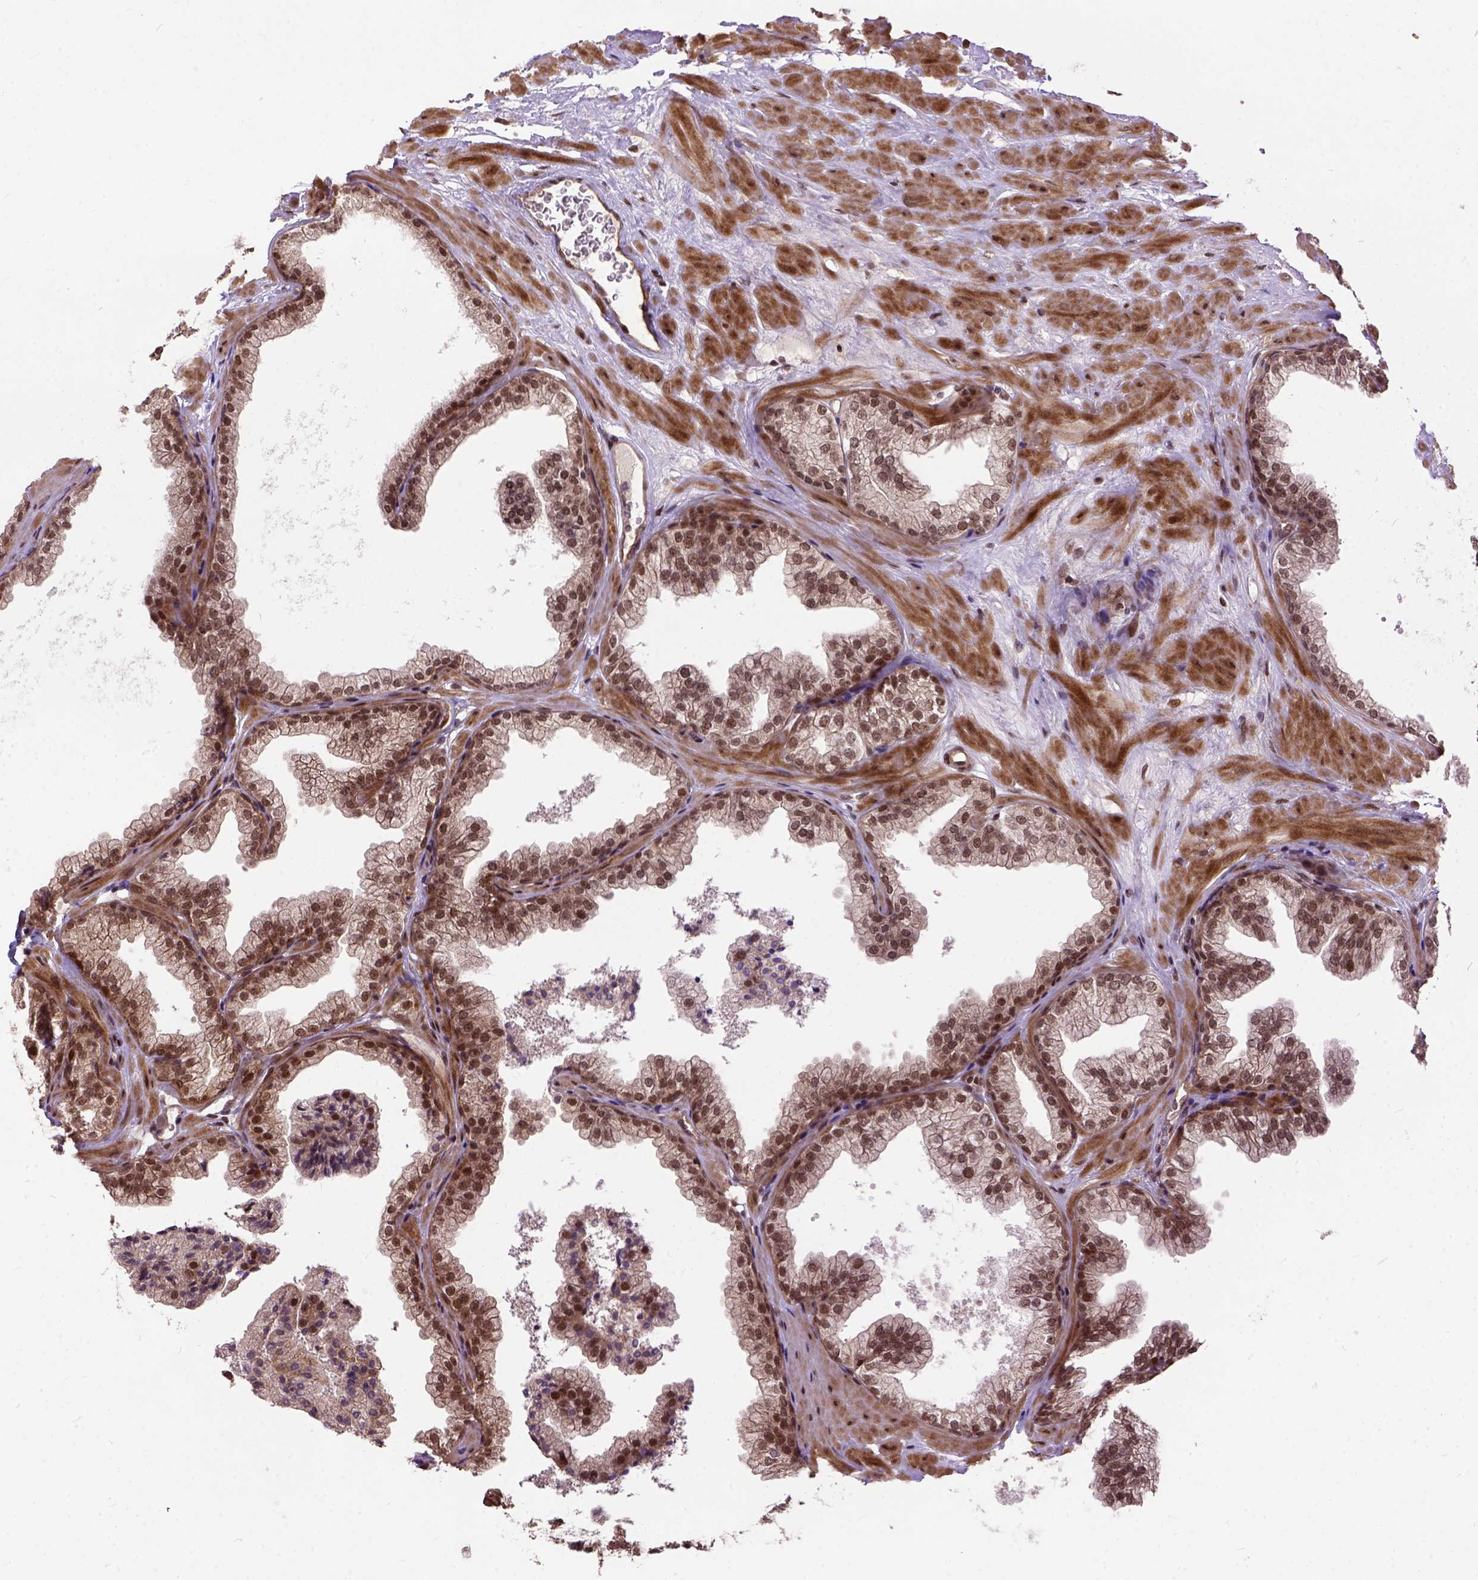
{"staining": {"intensity": "strong", "quantity": ">75%", "location": "nuclear"}, "tissue": "prostate", "cell_type": "Glandular cells", "image_type": "normal", "snomed": [{"axis": "morphology", "description": "Normal tissue, NOS"}, {"axis": "topography", "description": "Prostate"}], "caption": "This photomicrograph displays IHC staining of unremarkable prostate, with high strong nuclear staining in approximately >75% of glandular cells.", "gene": "ZNF630", "patient": {"sex": "male", "age": 37}}